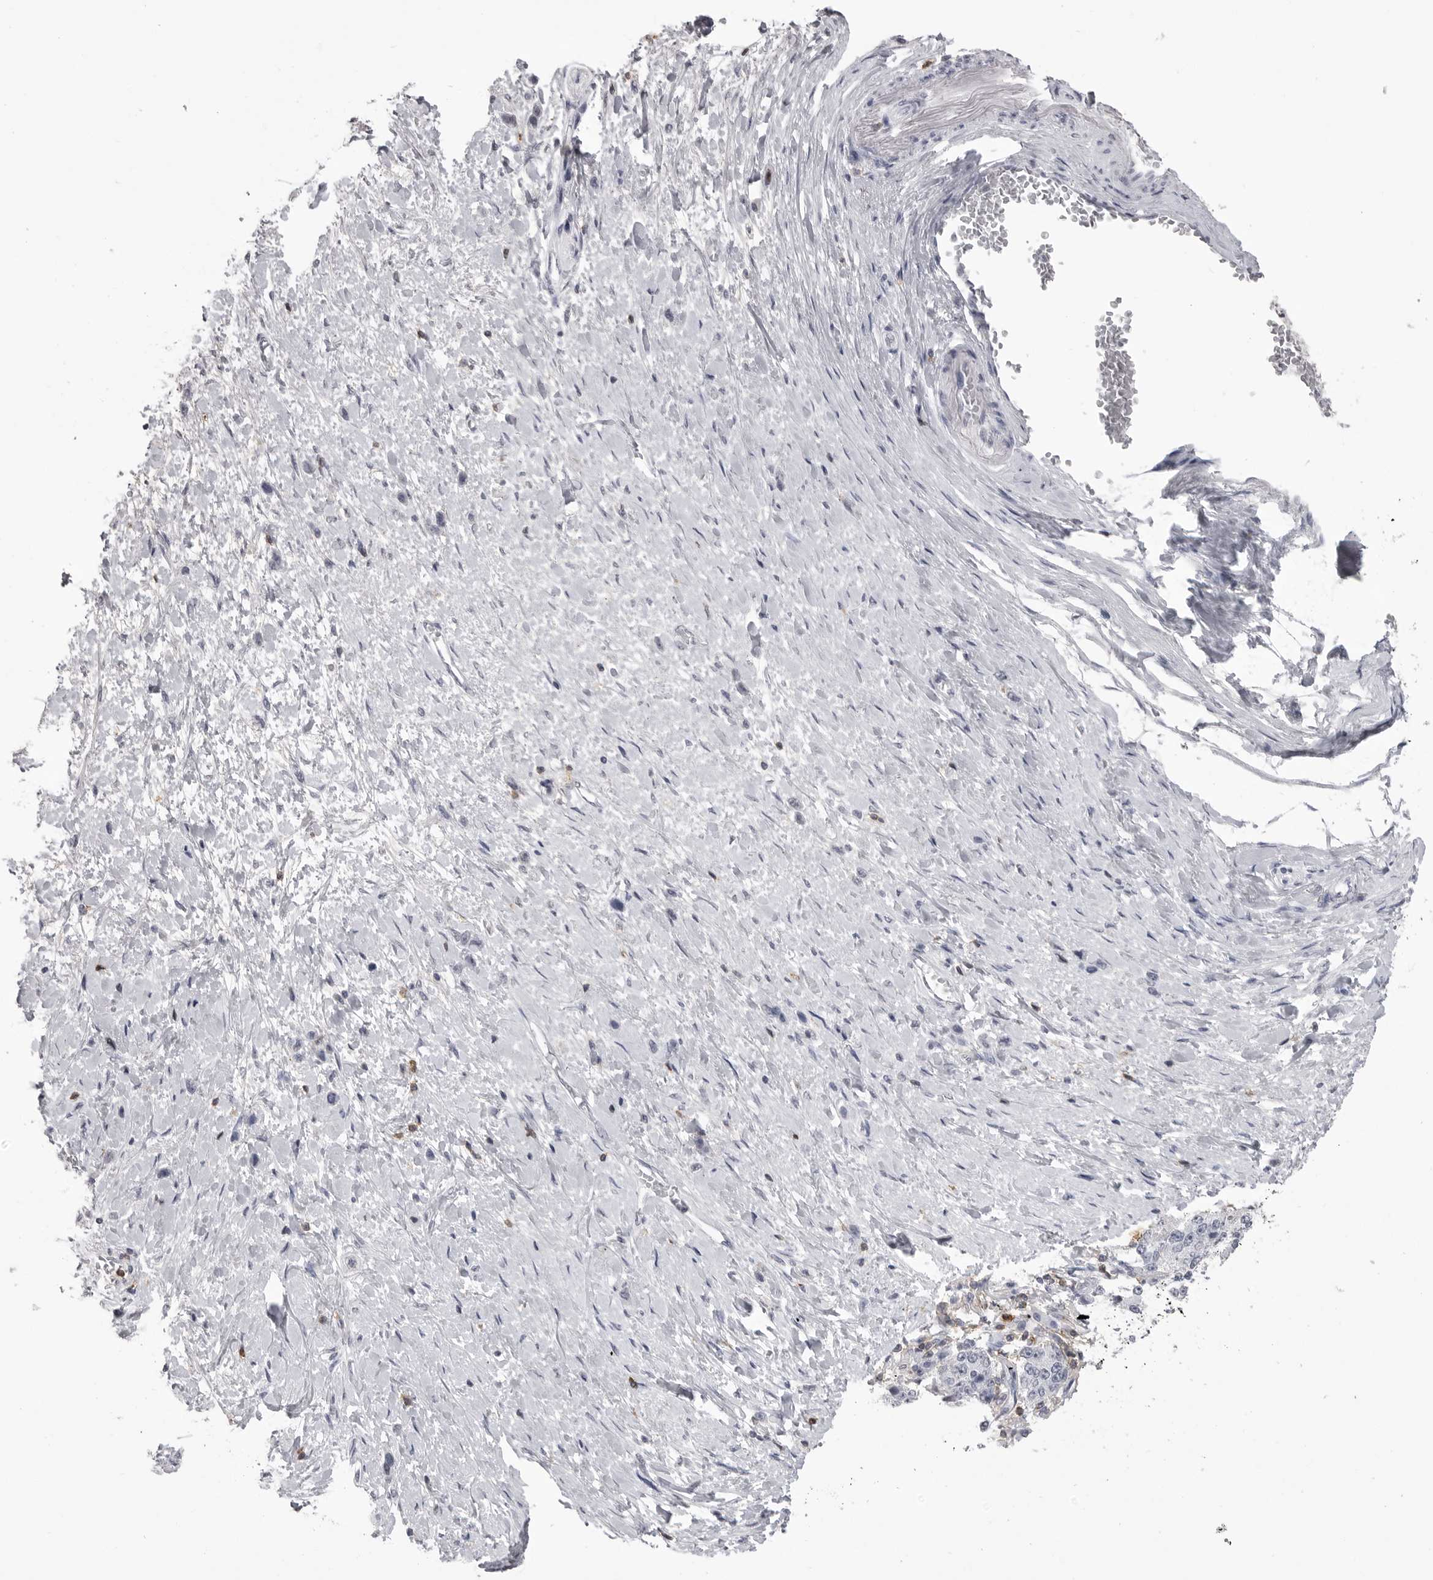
{"staining": {"intensity": "negative", "quantity": "none", "location": "none"}, "tissue": "stomach cancer", "cell_type": "Tumor cells", "image_type": "cancer", "snomed": [{"axis": "morphology", "description": "Adenocarcinoma, NOS"}, {"axis": "topography", "description": "Stomach"}], "caption": "This is an immunohistochemistry histopathology image of stomach cancer (adenocarcinoma). There is no positivity in tumor cells.", "gene": "ITGAL", "patient": {"sex": "female", "age": 65}}